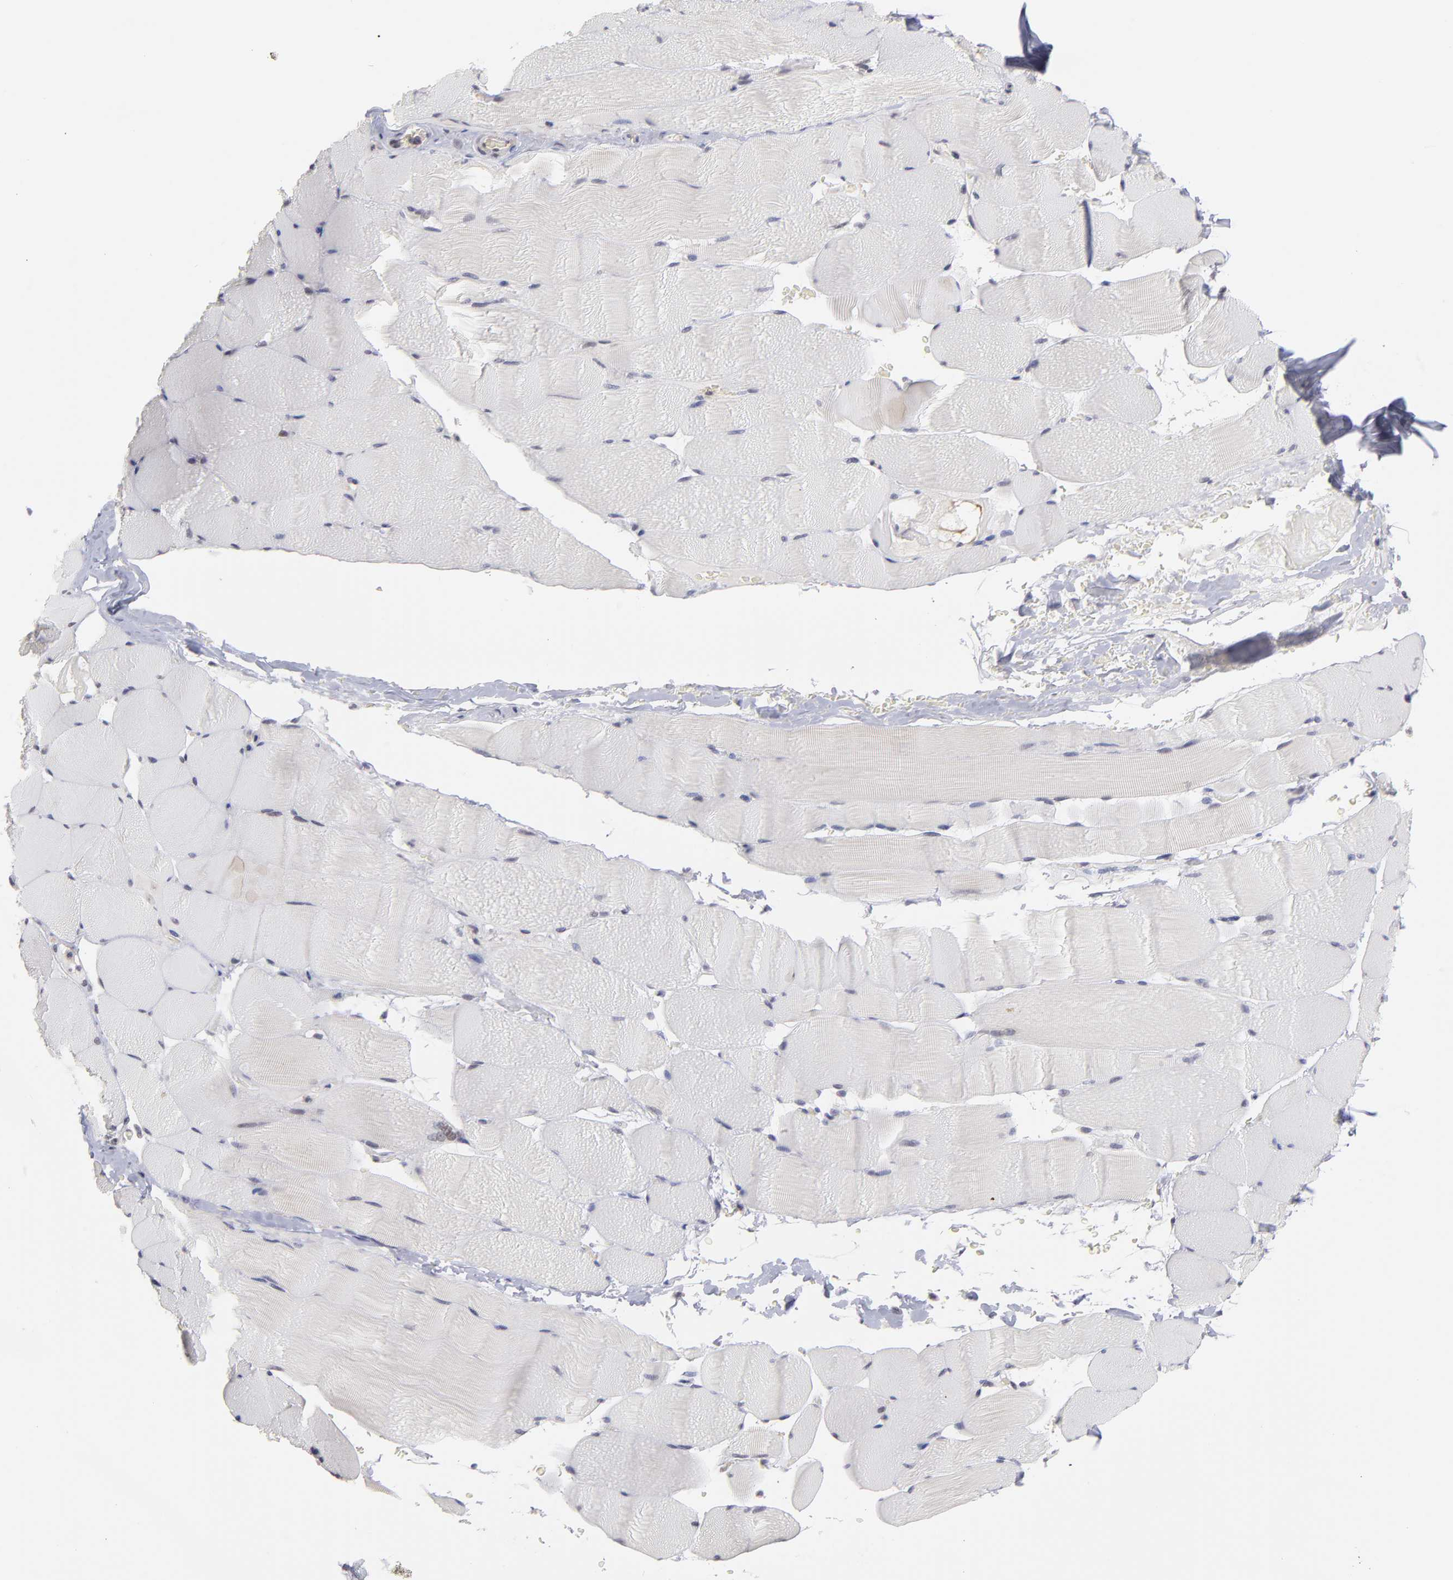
{"staining": {"intensity": "negative", "quantity": "none", "location": "none"}, "tissue": "skeletal muscle", "cell_type": "Myocytes", "image_type": "normal", "snomed": [{"axis": "morphology", "description": "Normal tissue, NOS"}, {"axis": "topography", "description": "Skeletal muscle"}], "caption": "Protein analysis of unremarkable skeletal muscle reveals no significant expression in myocytes. Nuclei are stained in blue.", "gene": "OAS1", "patient": {"sex": "male", "age": 62}}